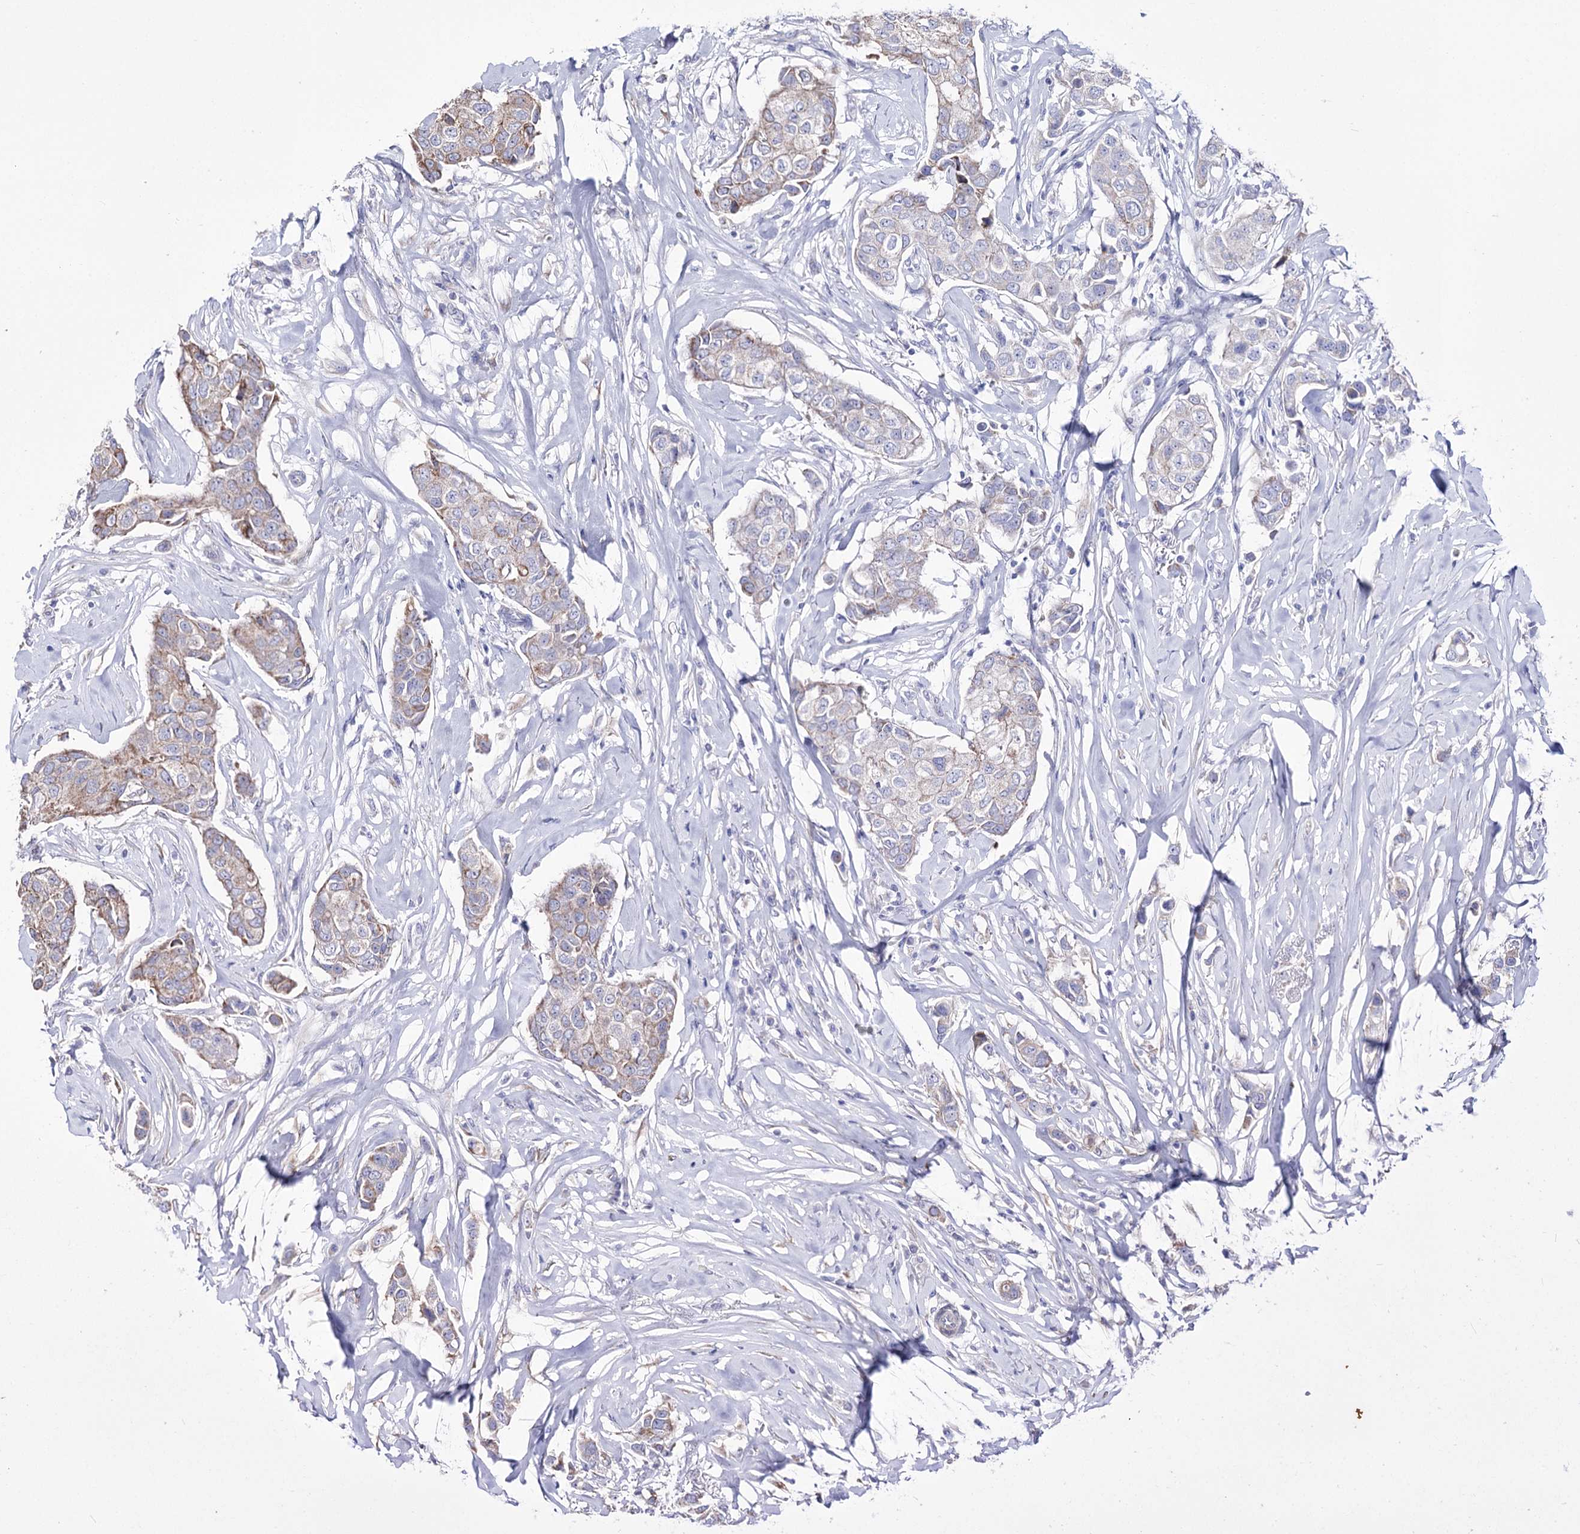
{"staining": {"intensity": "weak", "quantity": "<25%", "location": "cytoplasmic/membranous"}, "tissue": "breast cancer", "cell_type": "Tumor cells", "image_type": "cancer", "snomed": [{"axis": "morphology", "description": "Duct carcinoma"}, {"axis": "topography", "description": "Breast"}], "caption": "Tumor cells show no significant positivity in invasive ductal carcinoma (breast). (DAB immunohistochemistry (IHC) visualized using brightfield microscopy, high magnification).", "gene": "OSBPL5", "patient": {"sex": "female", "age": 80}}